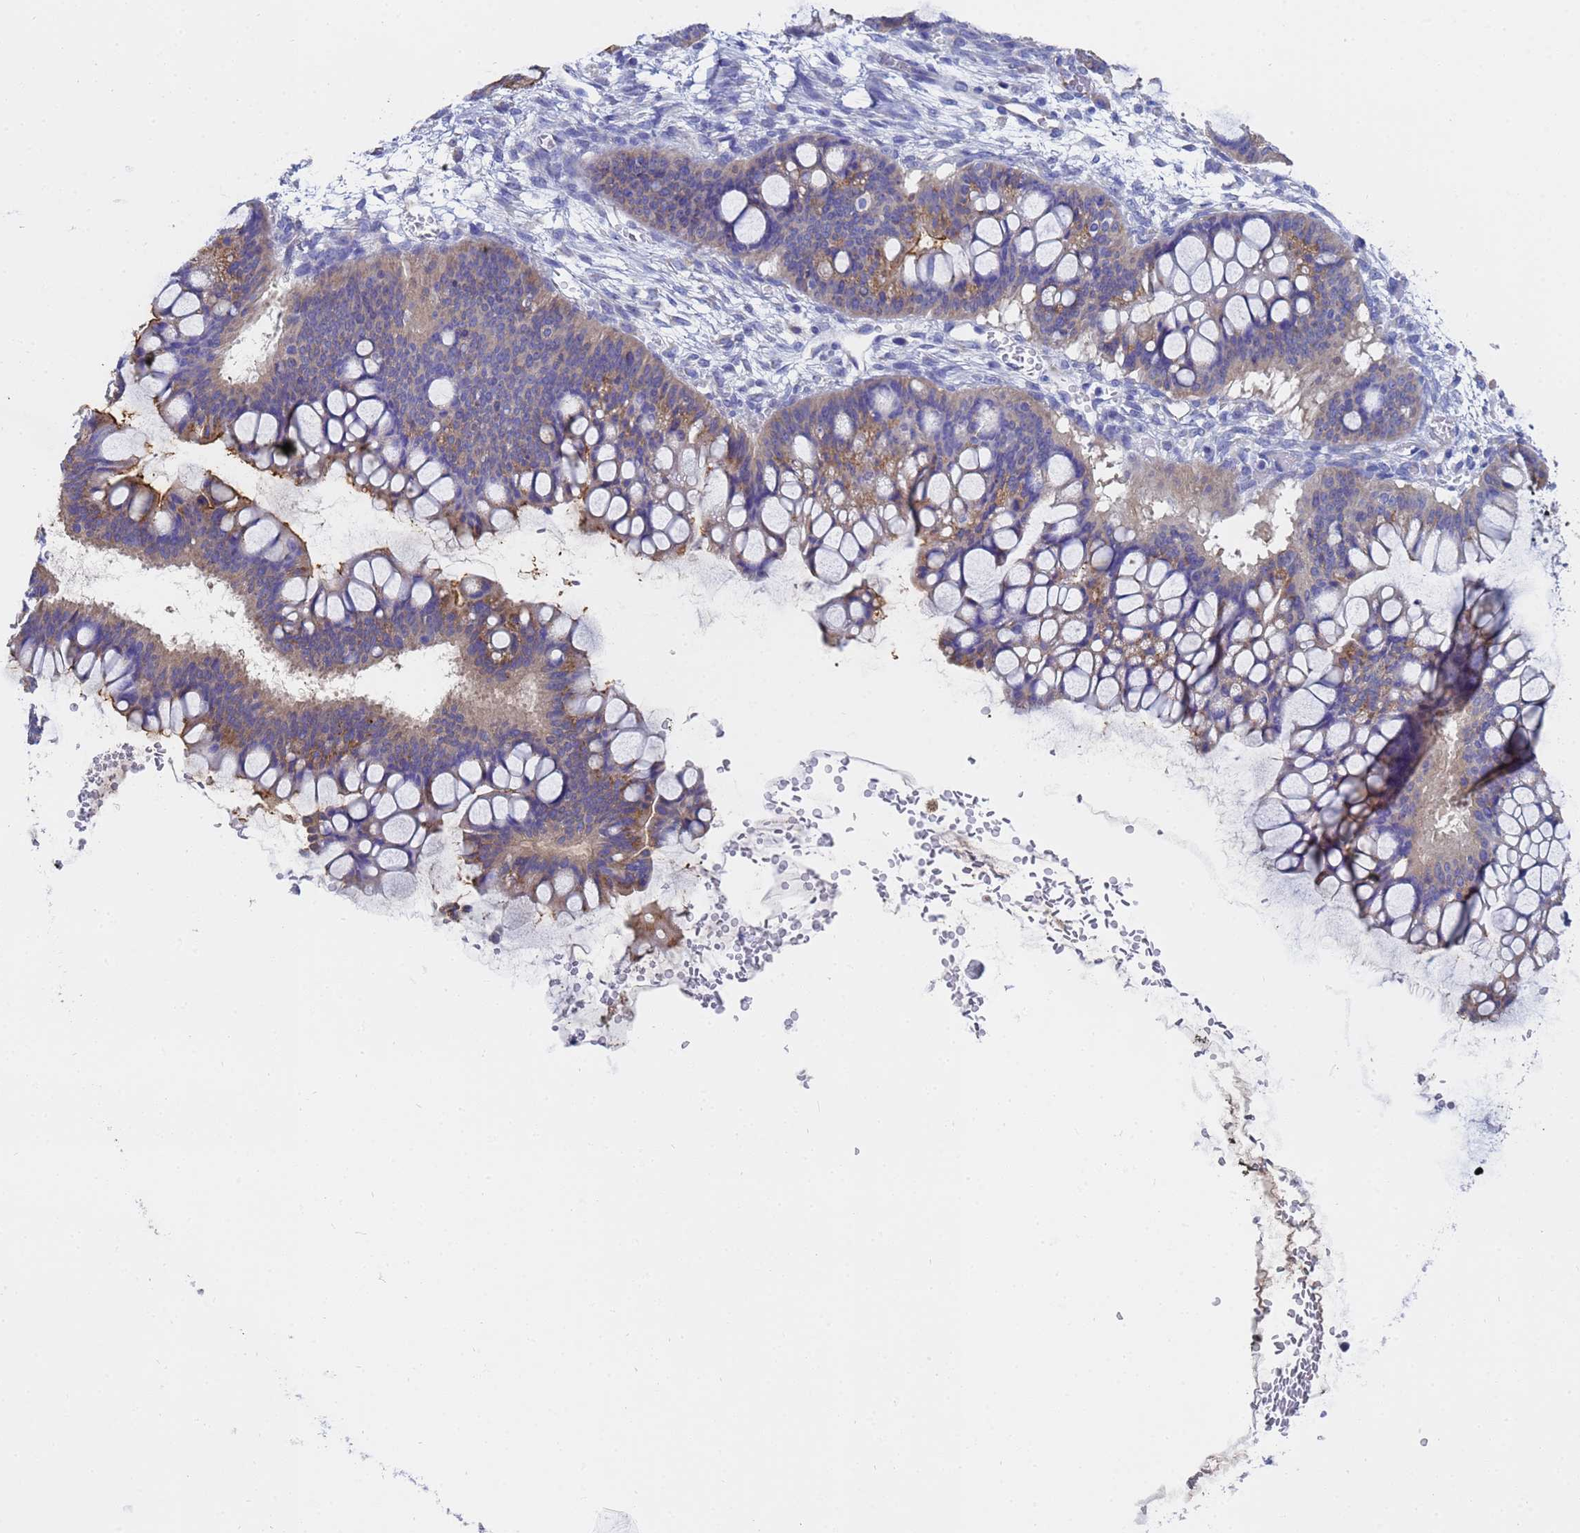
{"staining": {"intensity": "moderate", "quantity": "<25%", "location": "cytoplasmic/membranous"}, "tissue": "ovarian cancer", "cell_type": "Tumor cells", "image_type": "cancer", "snomed": [{"axis": "morphology", "description": "Cystadenocarcinoma, mucinous, NOS"}, {"axis": "topography", "description": "Ovary"}], "caption": "Ovarian cancer (mucinous cystadenocarcinoma) was stained to show a protein in brown. There is low levels of moderate cytoplasmic/membranous expression in about <25% of tumor cells. The protein is shown in brown color, while the nuclei are stained blue.", "gene": "TM4SF4", "patient": {"sex": "female", "age": 73}}